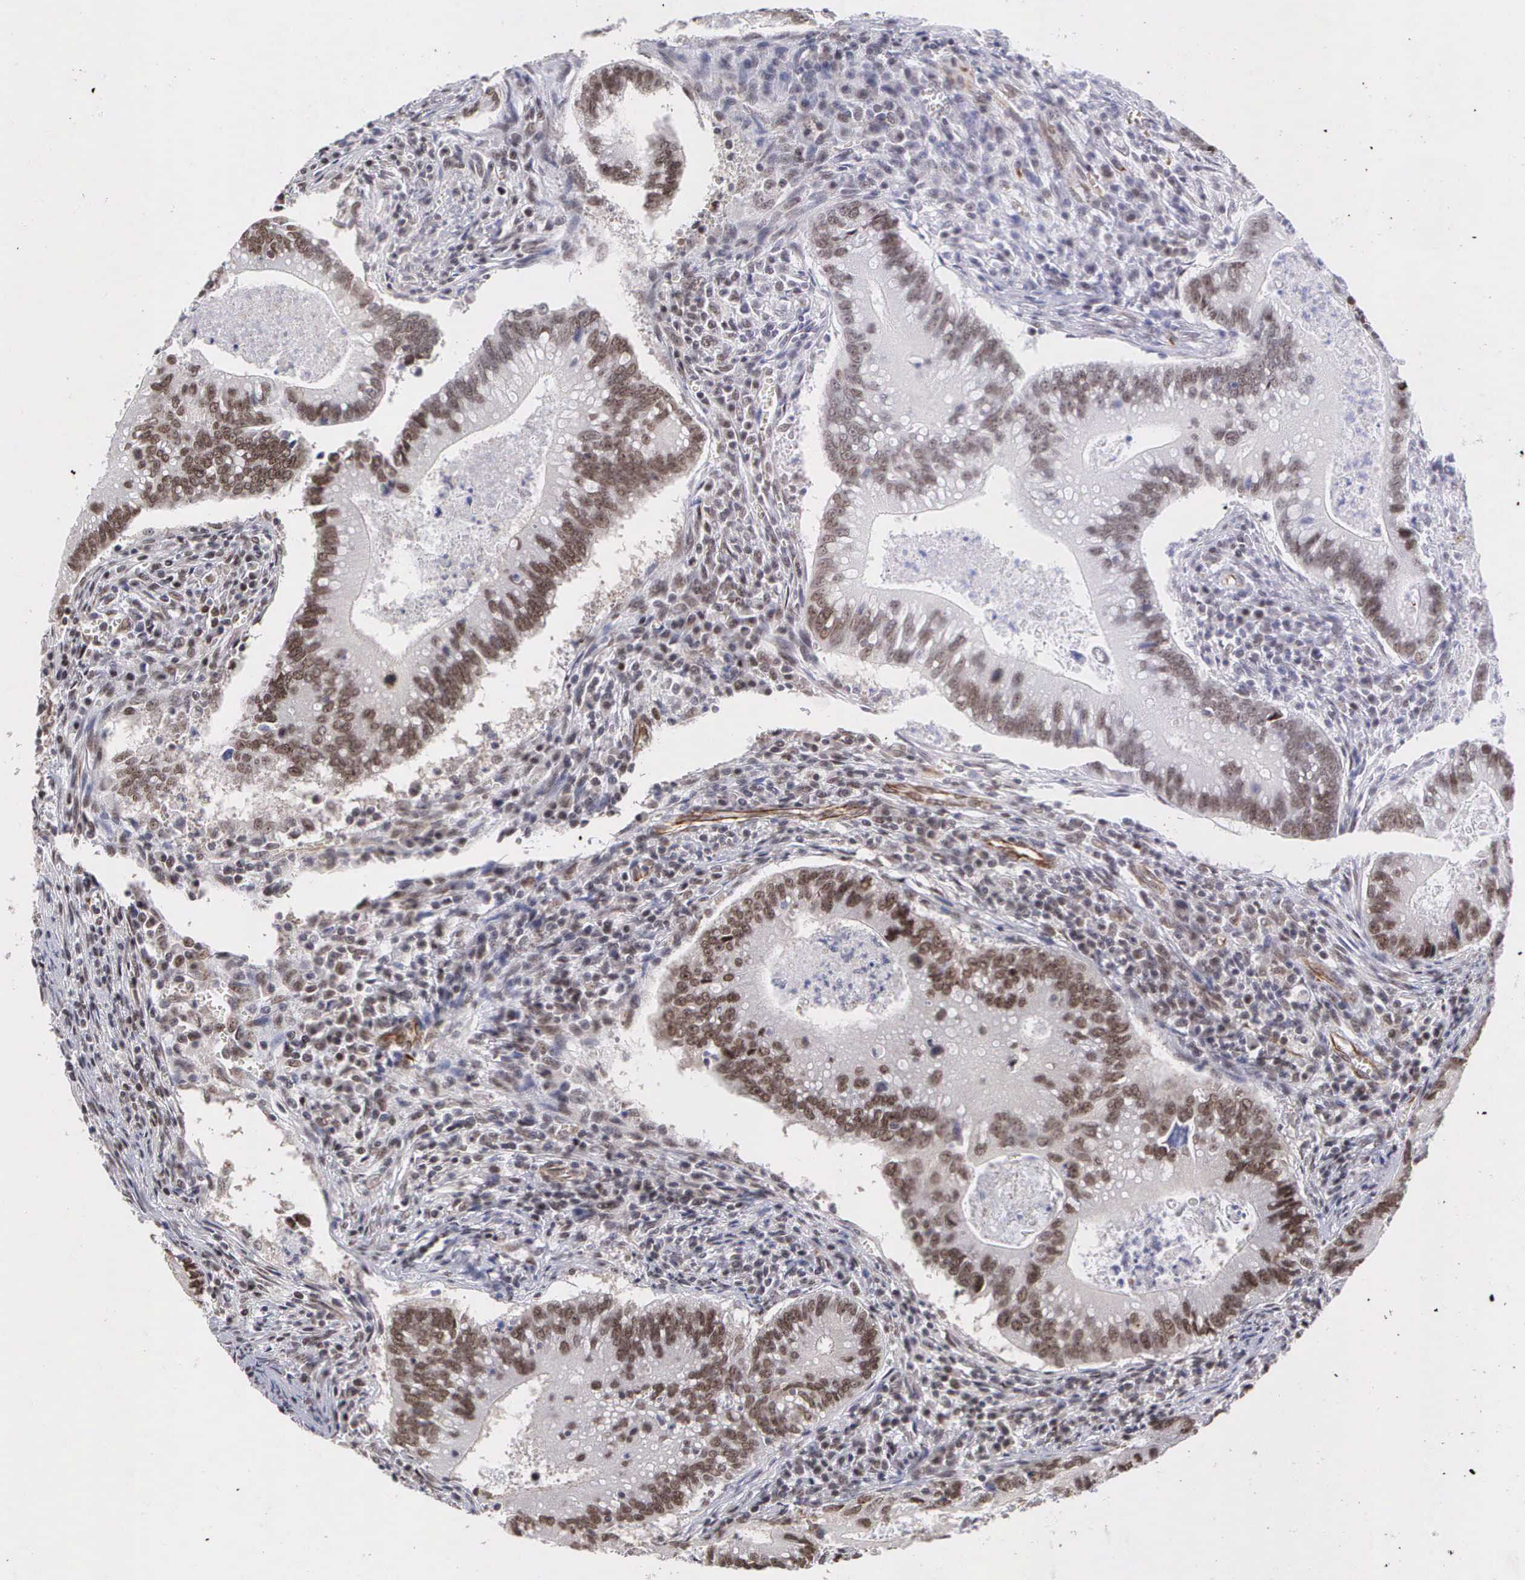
{"staining": {"intensity": "moderate", "quantity": ">75%", "location": "nuclear"}, "tissue": "colorectal cancer", "cell_type": "Tumor cells", "image_type": "cancer", "snomed": [{"axis": "morphology", "description": "Adenocarcinoma, NOS"}, {"axis": "topography", "description": "Rectum"}], "caption": "A medium amount of moderate nuclear staining is seen in about >75% of tumor cells in colorectal cancer tissue.", "gene": "MORC2", "patient": {"sex": "female", "age": 81}}